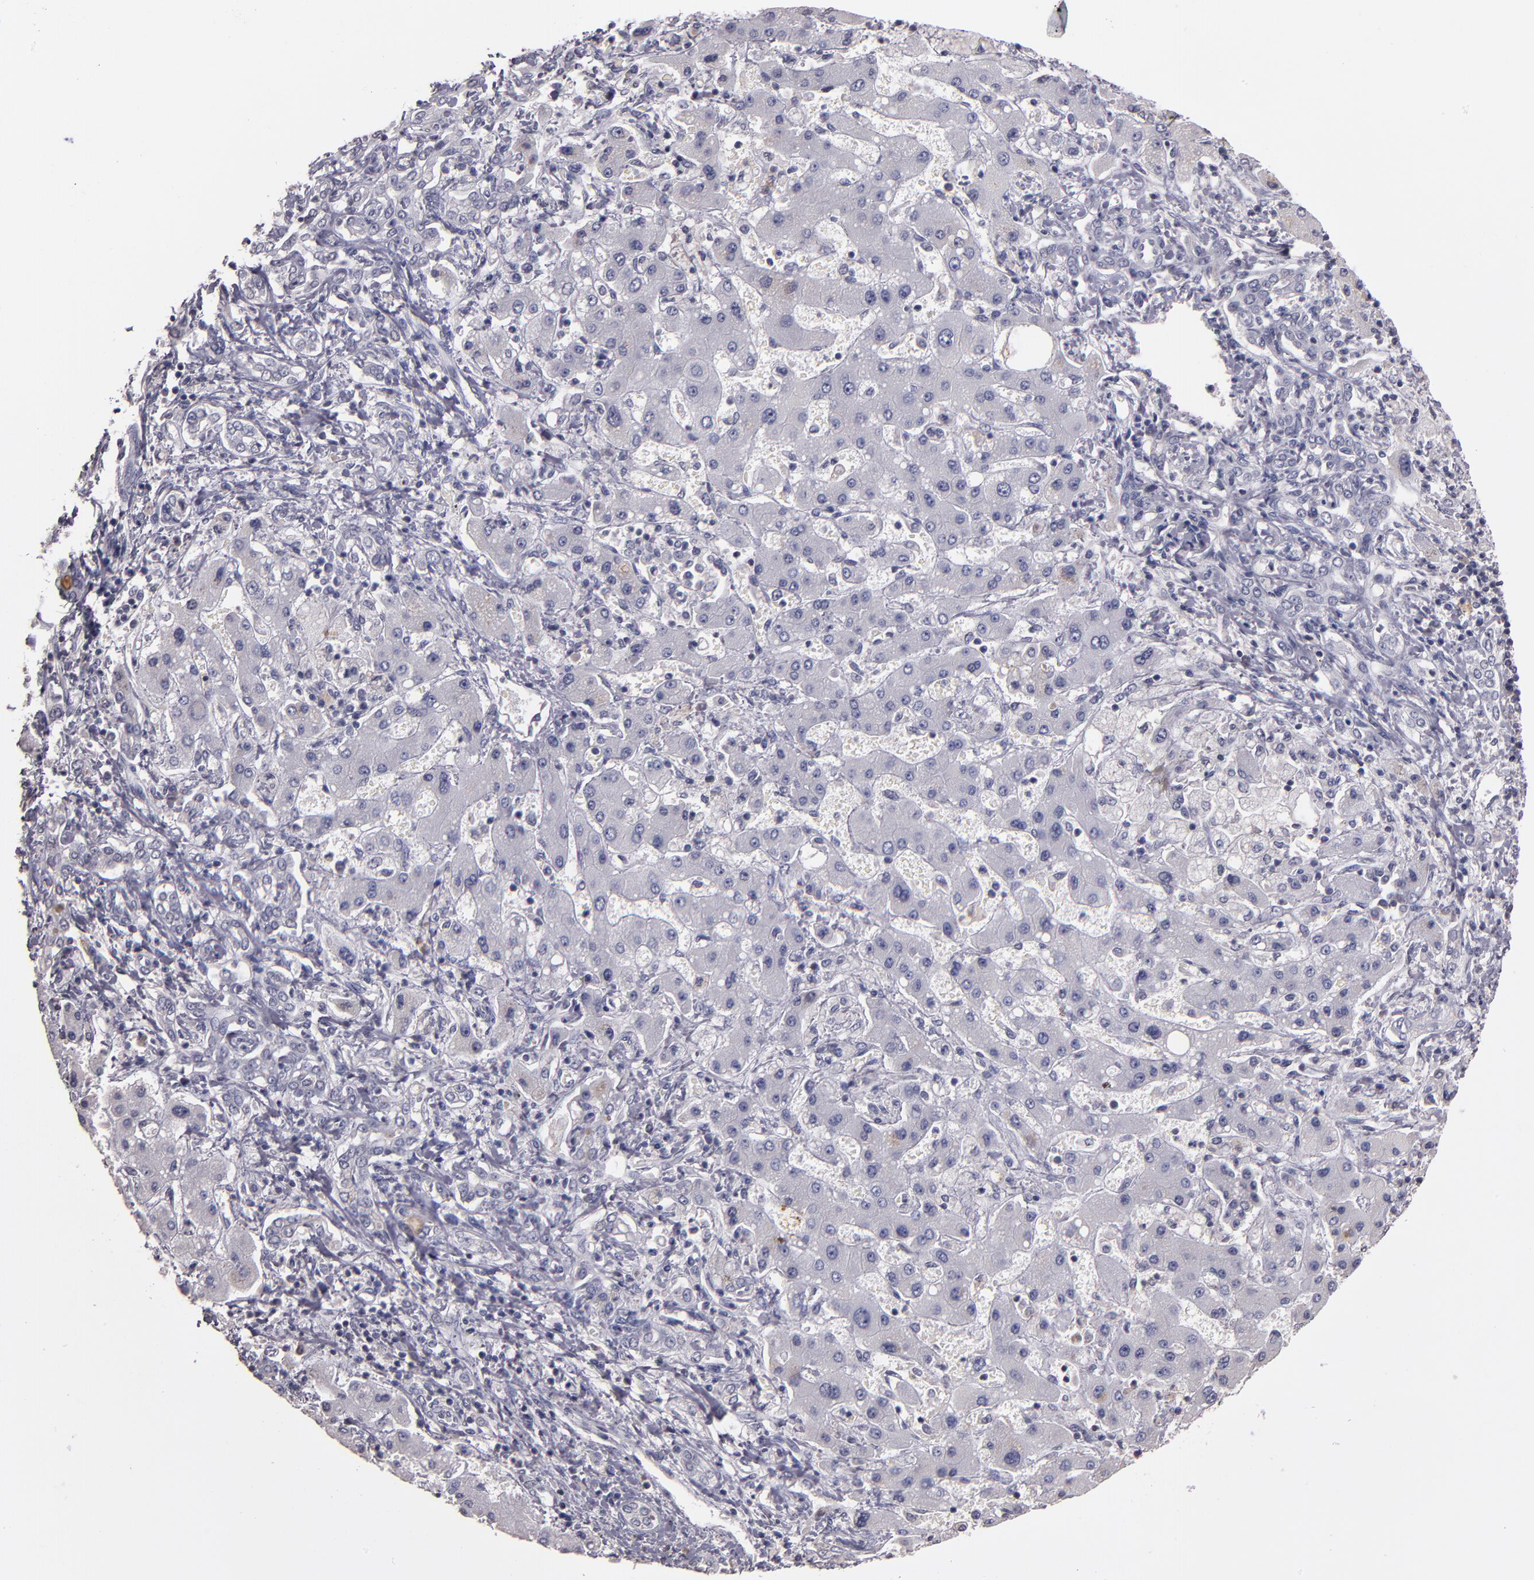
{"staining": {"intensity": "negative", "quantity": "none", "location": "none"}, "tissue": "liver cancer", "cell_type": "Tumor cells", "image_type": "cancer", "snomed": [{"axis": "morphology", "description": "Cholangiocarcinoma"}, {"axis": "topography", "description": "Liver"}], "caption": "The histopathology image displays no staining of tumor cells in cholangiocarcinoma (liver).", "gene": "SOX10", "patient": {"sex": "male", "age": 50}}